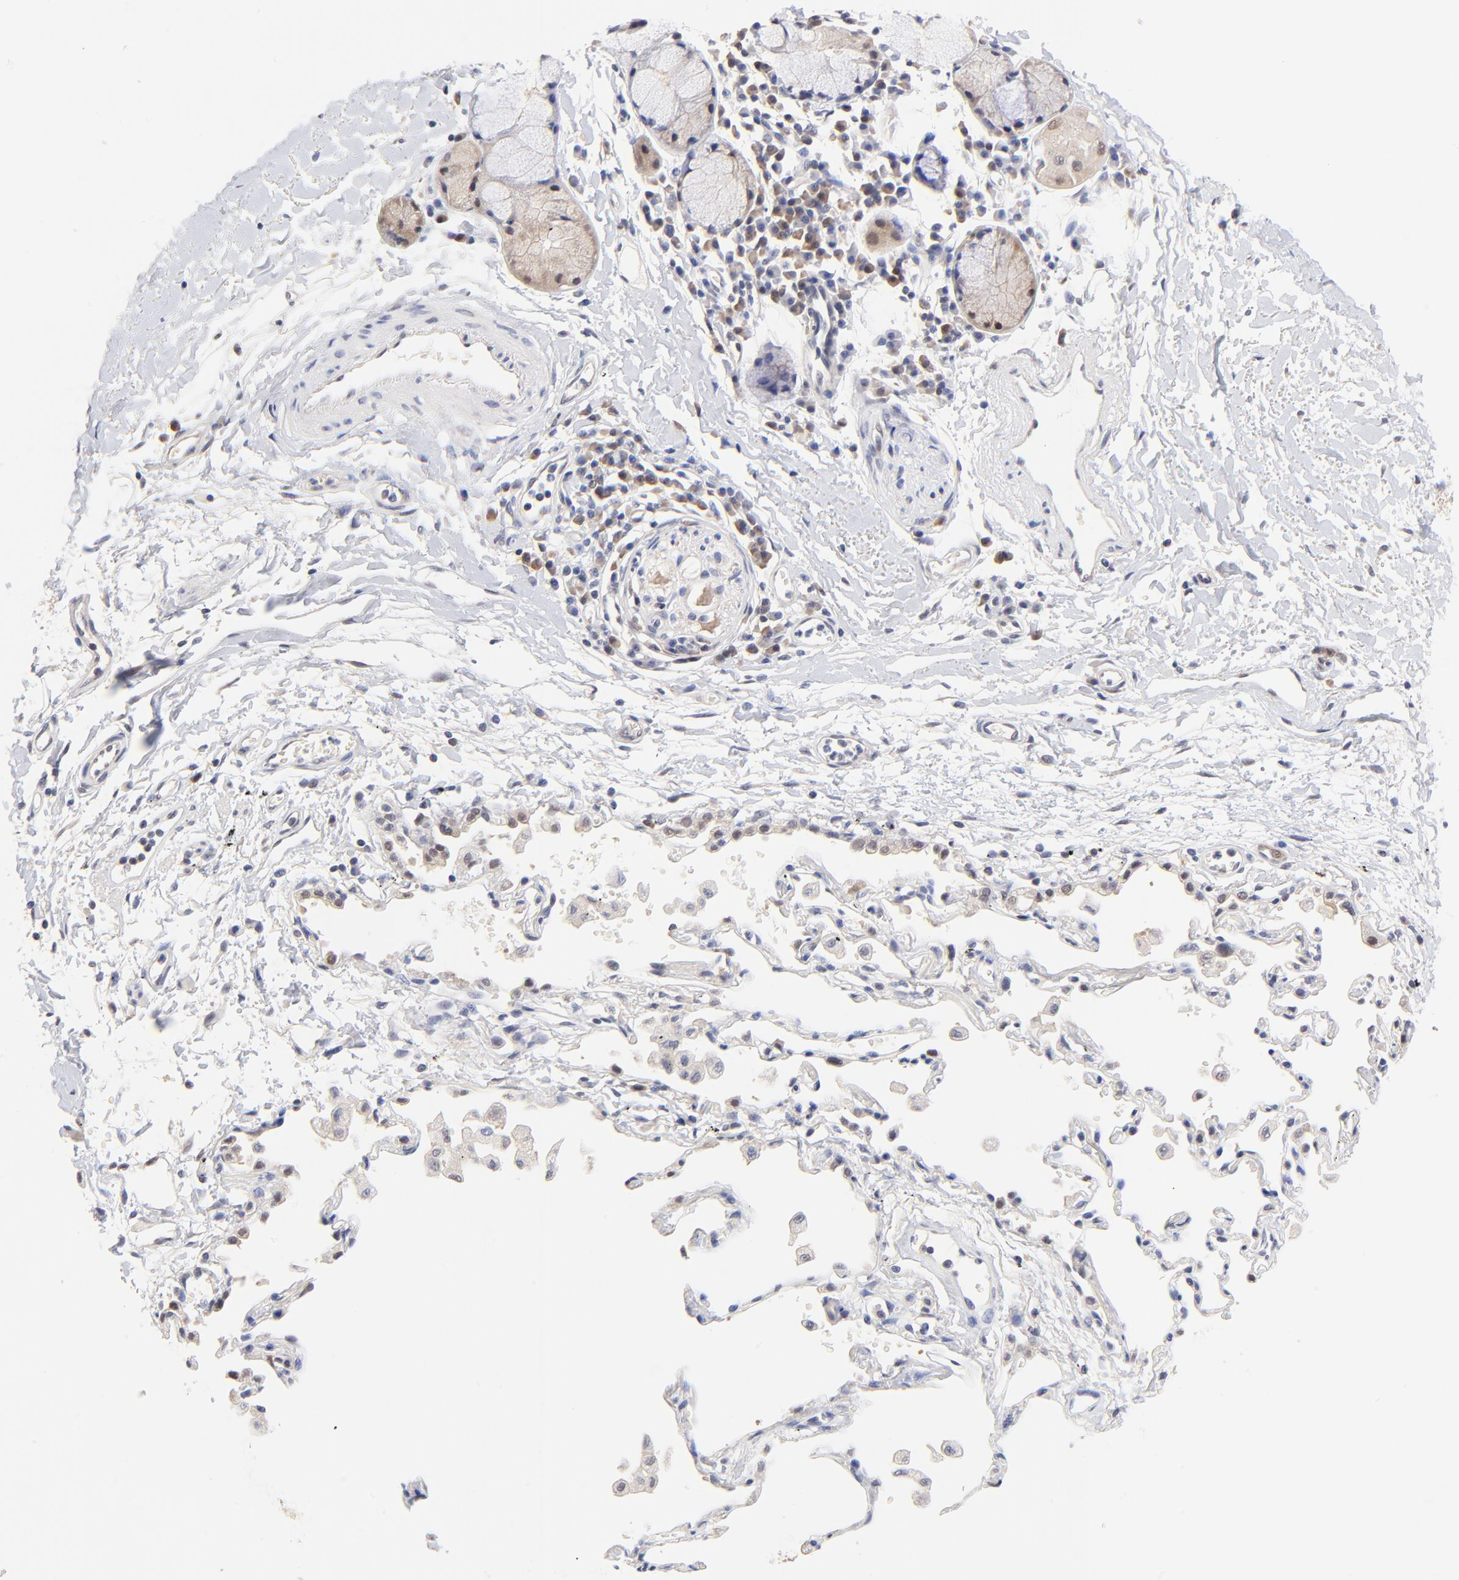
{"staining": {"intensity": "negative", "quantity": "none", "location": "none"}, "tissue": "adipose tissue", "cell_type": "Adipocytes", "image_type": "normal", "snomed": [{"axis": "morphology", "description": "Normal tissue, NOS"}, {"axis": "morphology", "description": "Adenocarcinoma, NOS"}, {"axis": "topography", "description": "Cartilage tissue"}, {"axis": "topography", "description": "Bronchus"}, {"axis": "topography", "description": "Lung"}], "caption": "IHC of unremarkable human adipose tissue displays no expression in adipocytes.", "gene": "TXNL1", "patient": {"sex": "female", "age": 67}}